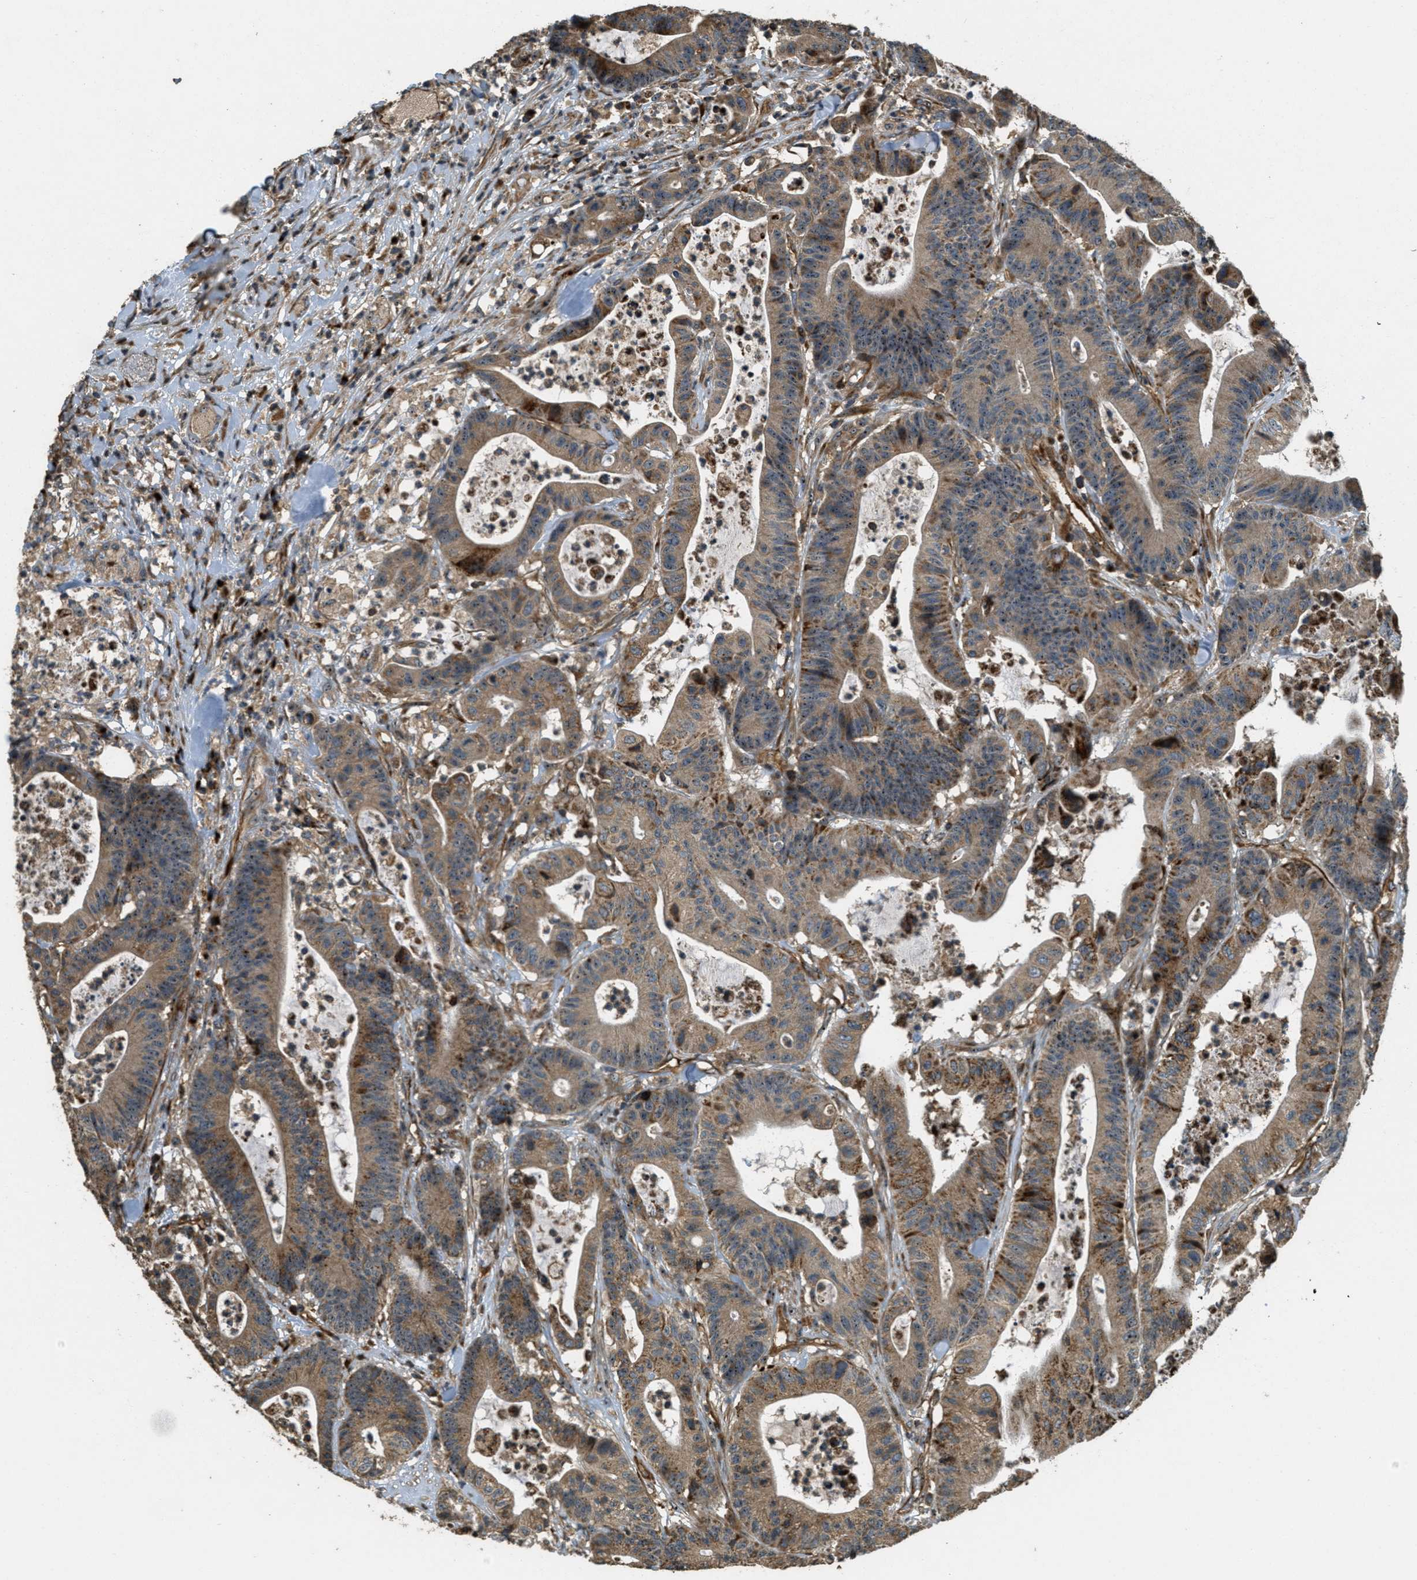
{"staining": {"intensity": "moderate", "quantity": ">75%", "location": "cytoplasmic/membranous,nuclear"}, "tissue": "colorectal cancer", "cell_type": "Tumor cells", "image_type": "cancer", "snomed": [{"axis": "morphology", "description": "Adenocarcinoma, NOS"}, {"axis": "topography", "description": "Colon"}], "caption": "Colorectal cancer (adenocarcinoma) tissue demonstrates moderate cytoplasmic/membranous and nuclear expression in approximately >75% of tumor cells", "gene": "LRP12", "patient": {"sex": "female", "age": 84}}